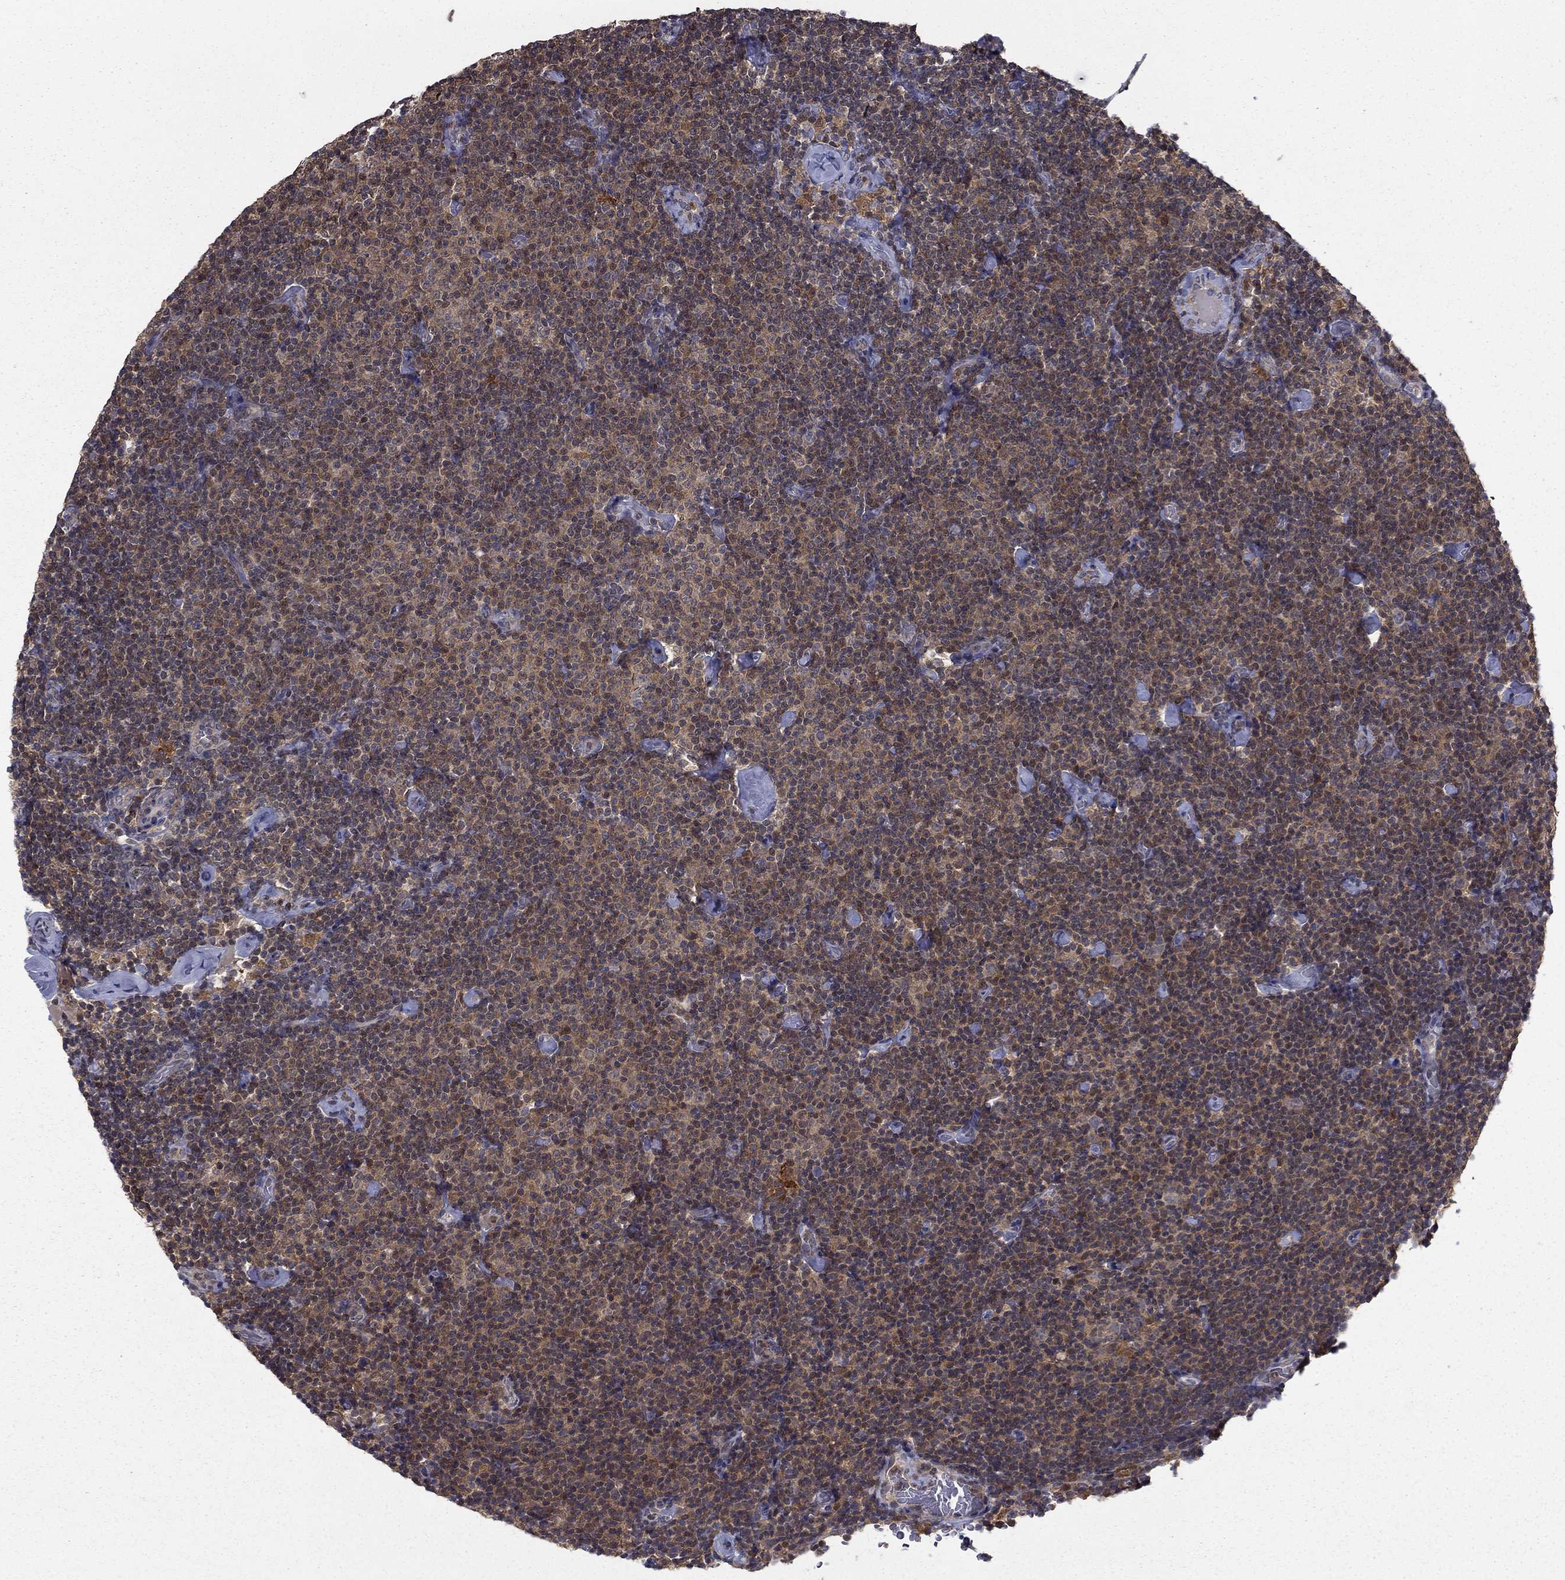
{"staining": {"intensity": "moderate", "quantity": "<25%", "location": "cytoplasmic/membranous"}, "tissue": "lymphoma", "cell_type": "Tumor cells", "image_type": "cancer", "snomed": [{"axis": "morphology", "description": "Malignant lymphoma, non-Hodgkin's type, Low grade"}, {"axis": "topography", "description": "Lymph node"}], "caption": "This photomicrograph displays immunohistochemistry (IHC) staining of malignant lymphoma, non-Hodgkin's type (low-grade), with low moderate cytoplasmic/membranous expression in about <25% of tumor cells.", "gene": "NIT2", "patient": {"sex": "male", "age": 81}}